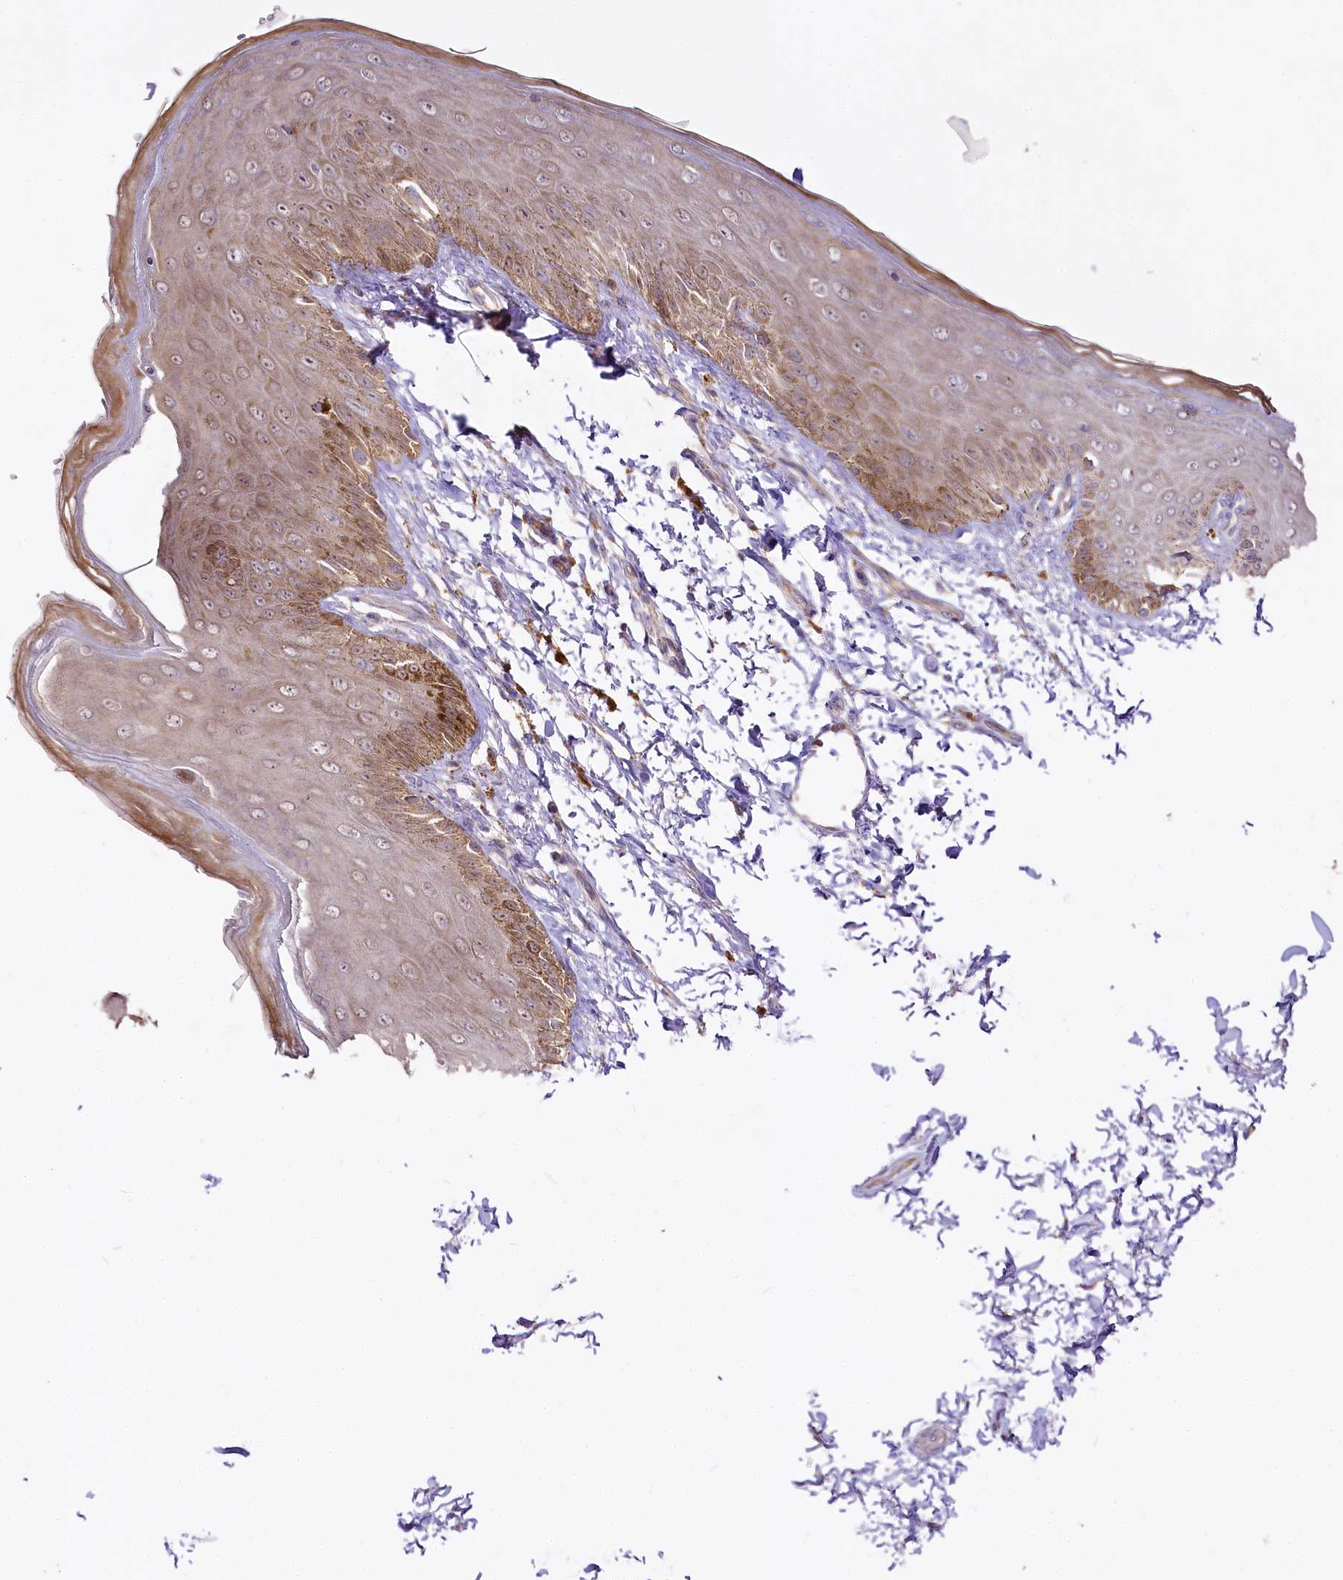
{"staining": {"intensity": "moderate", "quantity": "25%-75%", "location": "cytoplasmic/membranous"}, "tissue": "skin", "cell_type": "Epidermal cells", "image_type": "normal", "snomed": [{"axis": "morphology", "description": "Normal tissue, NOS"}, {"axis": "topography", "description": "Anal"}], "caption": "Skin stained with immunohistochemistry (IHC) reveals moderate cytoplasmic/membranous expression in about 25%-75% of epidermal cells. (DAB = brown stain, brightfield microscopy at high magnification).", "gene": "ZNF226", "patient": {"sex": "male", "age": 44}}